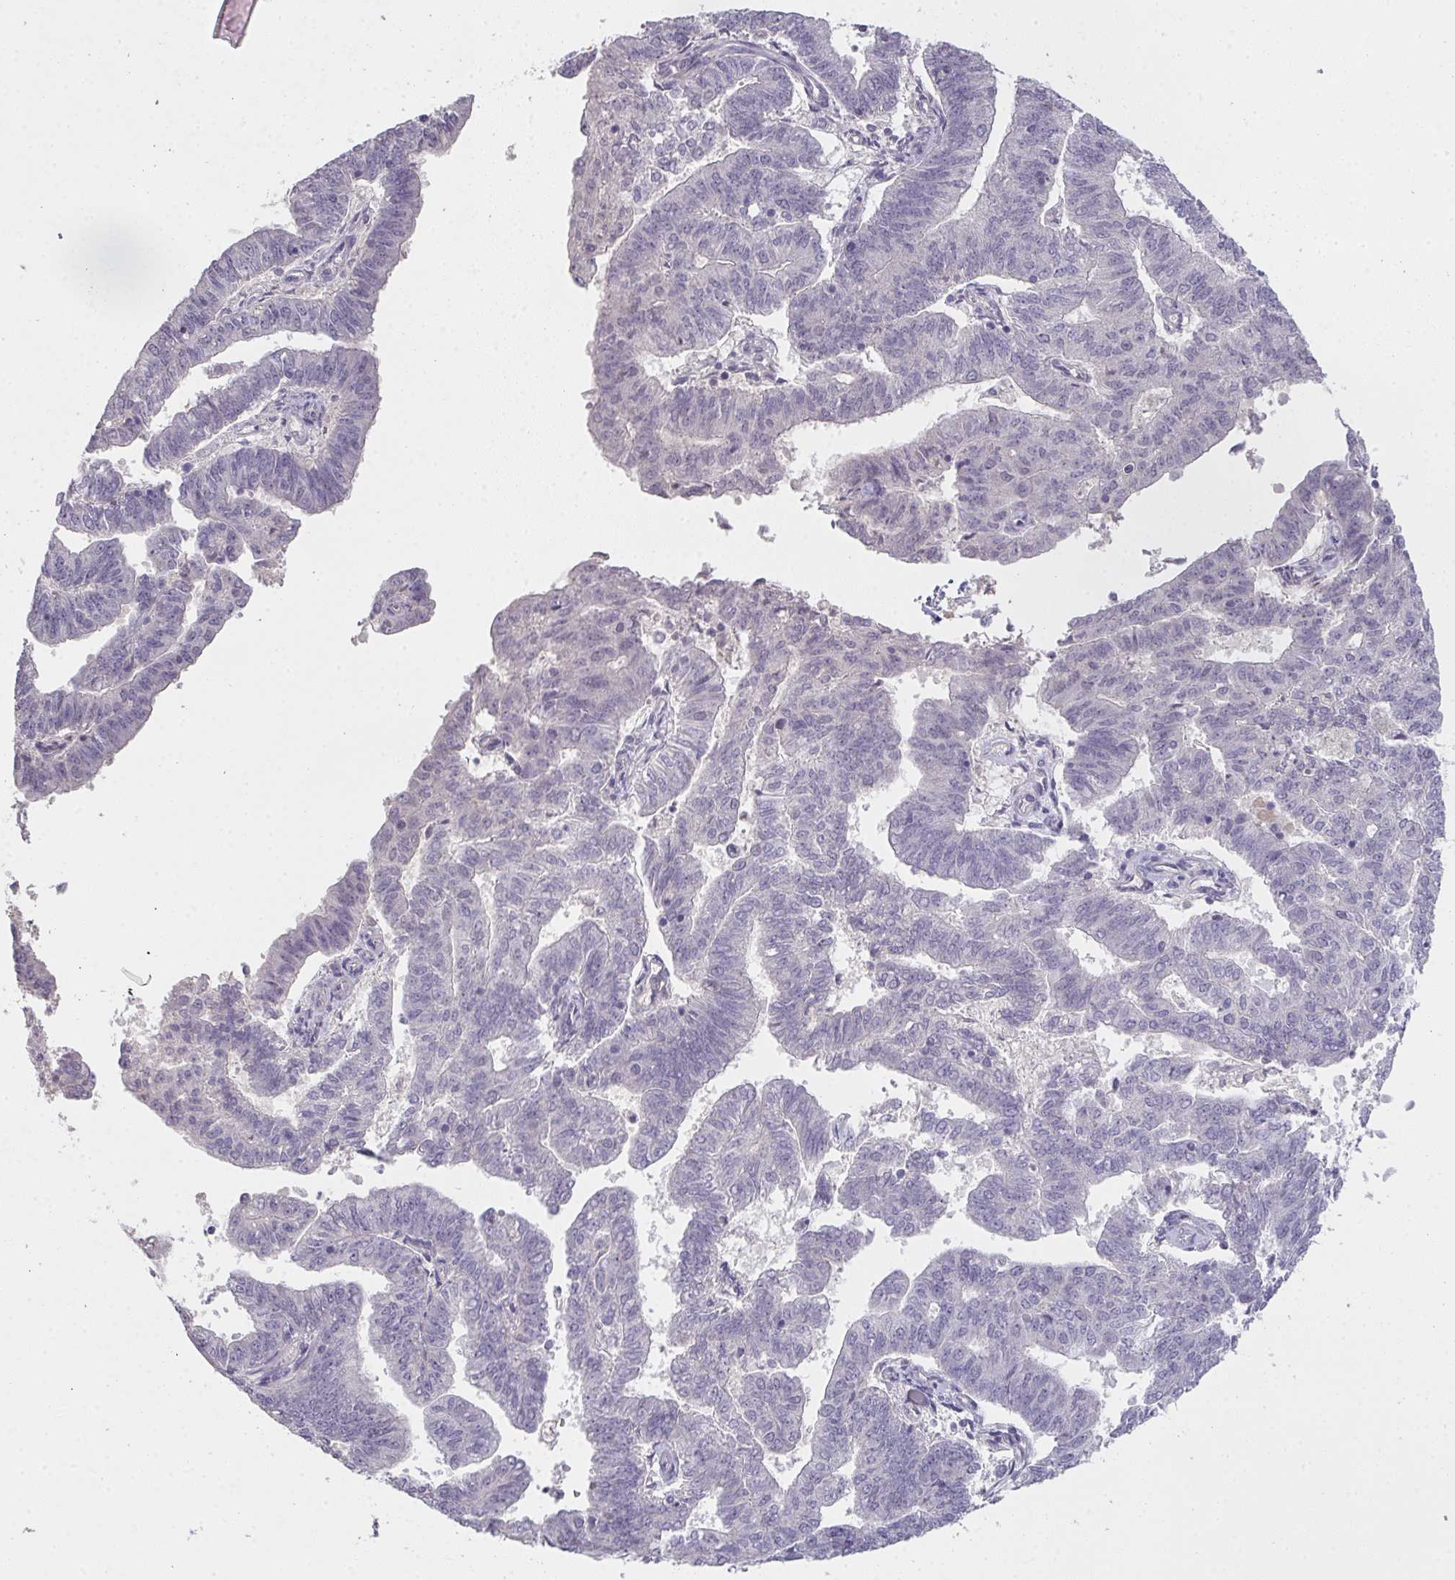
{"staining": {"intensity": "negative", "quantity": "none", "location": "none"}, "tissue": "endometrial cancer", "cell_type": "Tumor cells", "image_type": "cancer", "snomed": [{"axis": "morphology", "description": "Adenocarcinoma, NOS"}, {"axis": "topography", "description": "Endometrium"}], "caption": "Adenocarcinoma (endometrial) stained for a protein using immunohistochemistry (IHC) exhibits no expression tumor cells.", "gene": "TMEM219", "patient": {"sex": "female", "age": 82}}